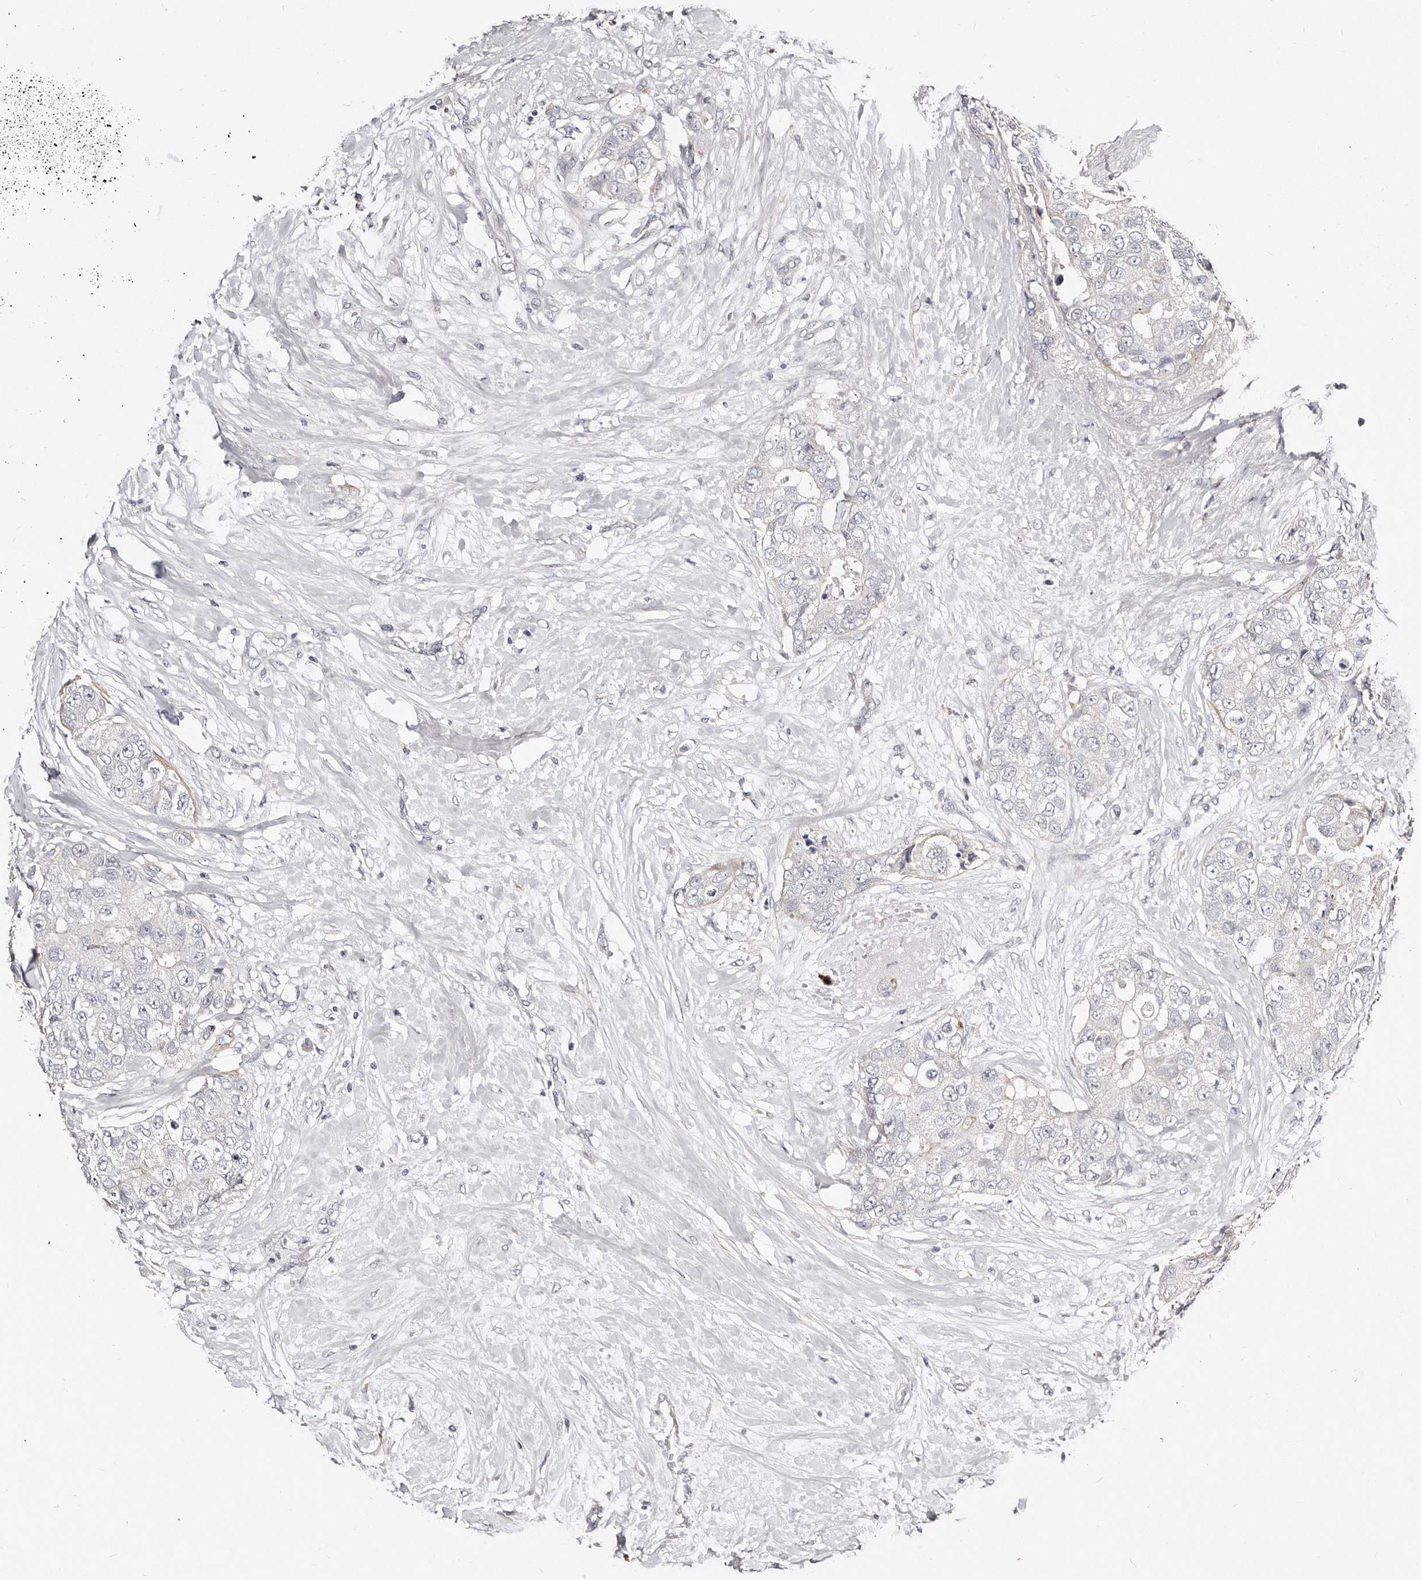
{"staining": {"intensity": "negative", "quantity": "none", "location": "none"}, "tissue": "breast cancer", "cell_type": "Tumor cells", "image_type": "cancer", "snomed": [{"axis": "morphology", "description": "Duct carcinoma"}, {"axis": "topography", "description": "Breast"}], "caption": "High magnification brightfield microscopy of infiltrating ductal carcinoma (breast) stained with DAB (3,3'-diaminobenzidine) (brown) and counterstained with hematoxylin (blue): tumor cells show no significant positivity.", "gene": "MRPS33", "patient": {"sex": "female", "age": 62}}